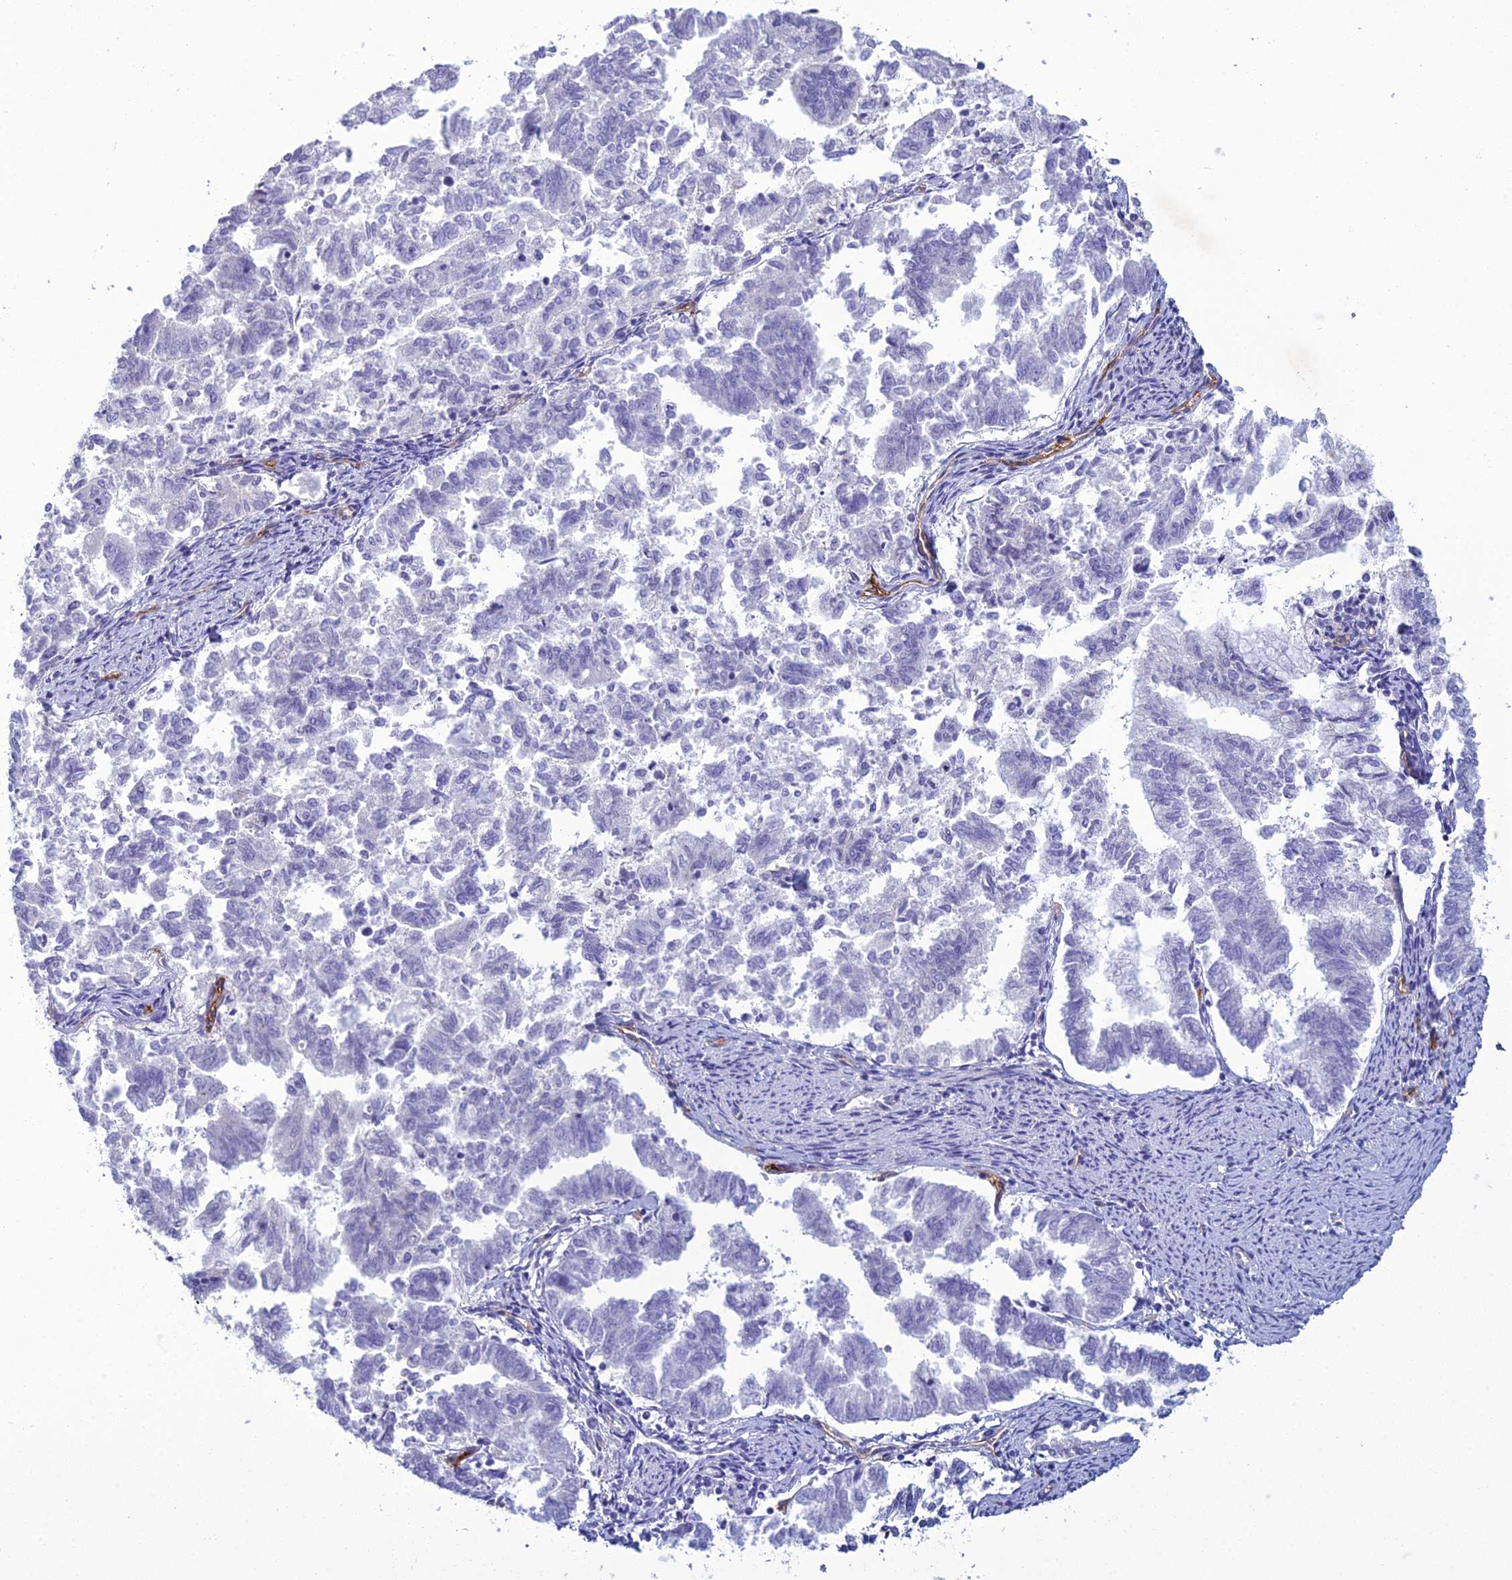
{"staining": {"intensity": "negative", "quantity": "none", "location": "none"}, "tissue": "endometrial cancer", "cell_type": "Tumor cells", "image_type": "cancer", "snomed": [{"axis": "morphology", "description": "Adenocarcinoma, NOS"}, {"axis": "topography", "description": "Endometrium"}], "caption": "This is an immunohistochemistry (IHC) image of human endometrial cancer (adenocarcinoma). There is no positivity in tumor cells.", "gene": "ACE", "patient": {"sex": "female", "age": 79}}